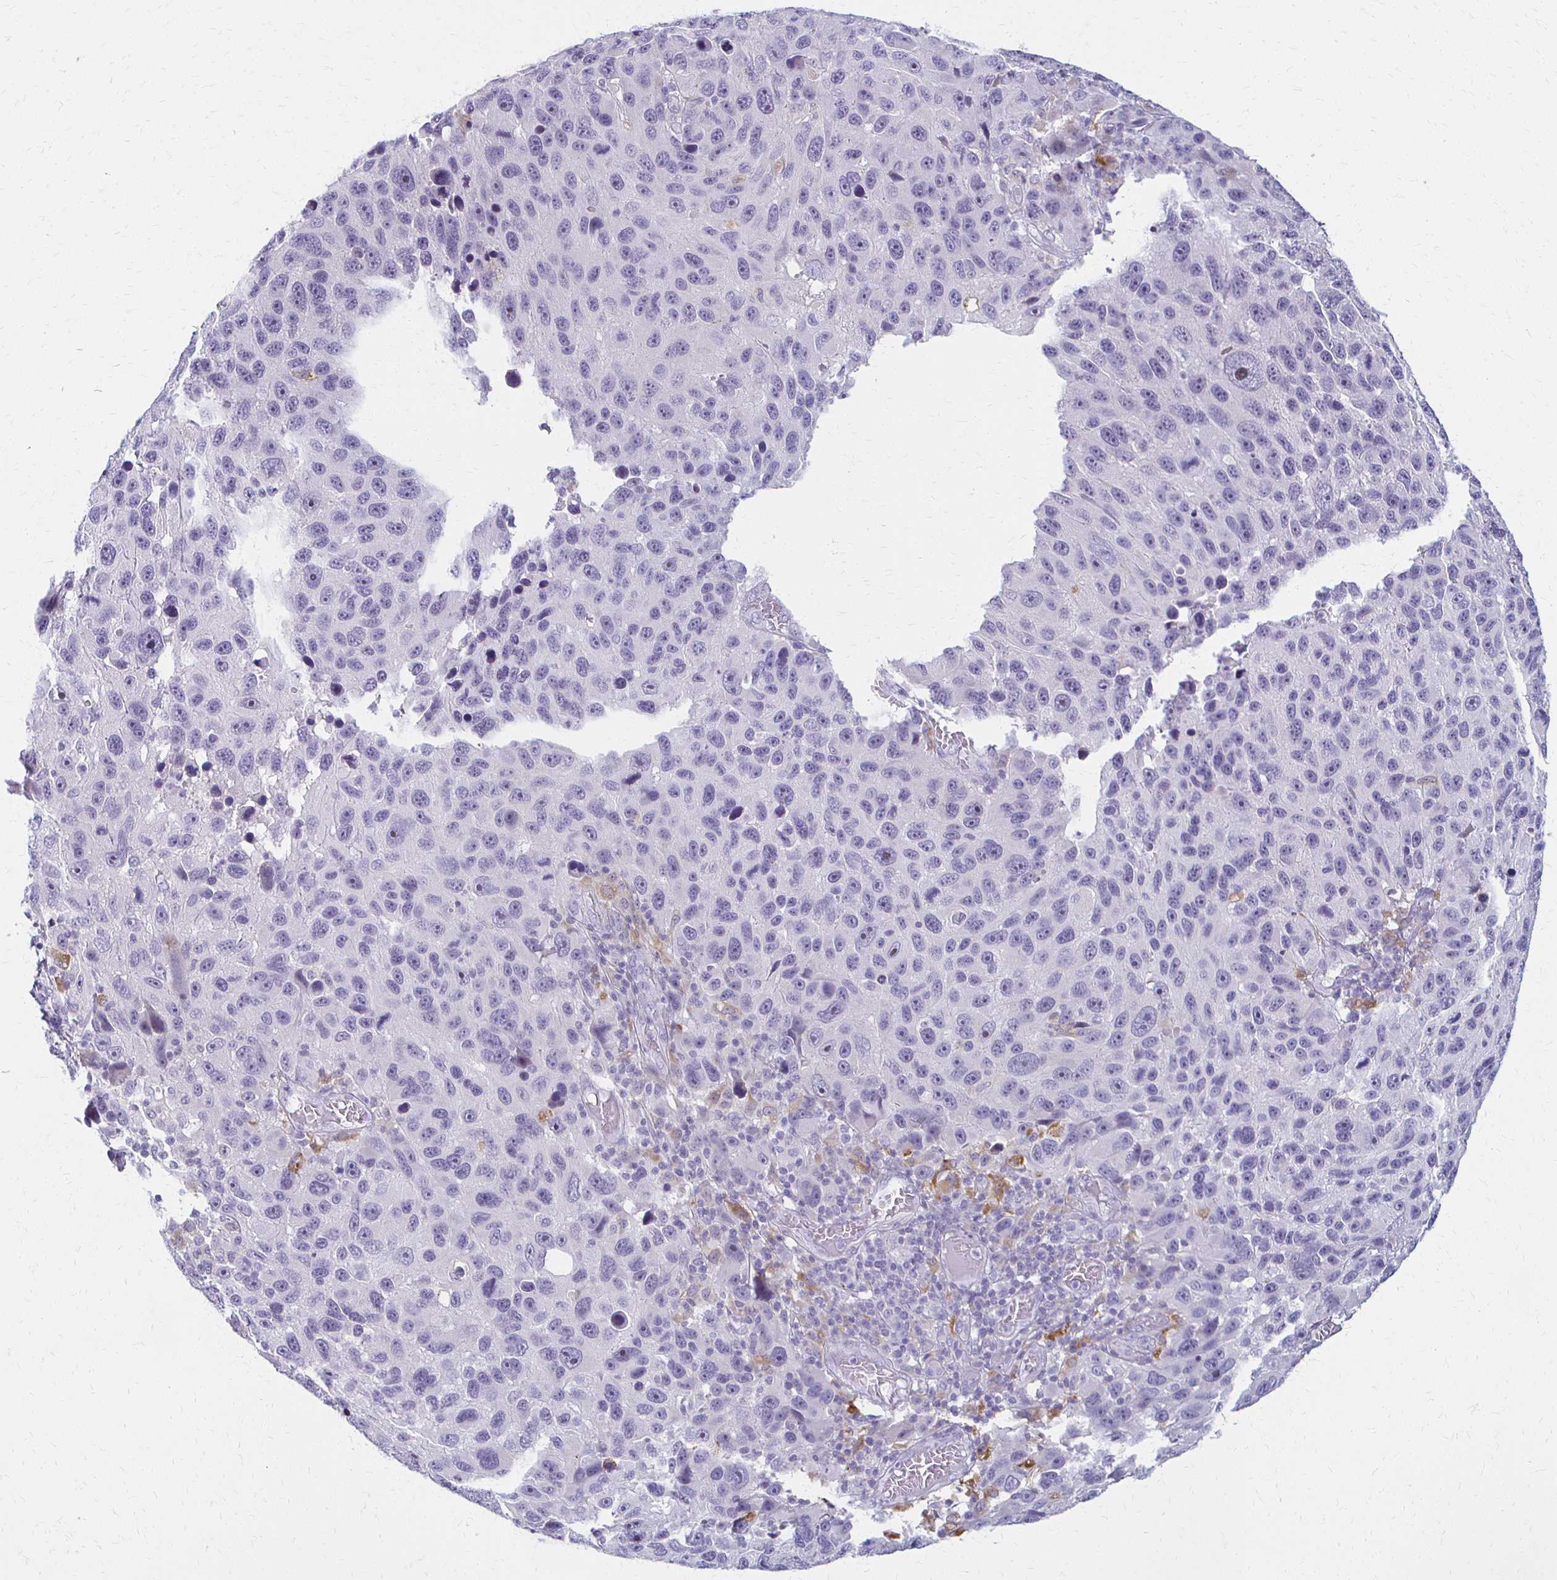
{"staining": {"intensity": "negative", "quantity": "none", "location": "none"}, "tissue": "melanoma", "cell_type": "Tumor cells", "image_type": "cancer", "snomed": [{"axis": "morphology", "description": "Malignant melanoma, NOS"}, {"axis": "topography", "description": "Skin"}], "caption": "The histopathology image demonstrates no staining of tumor cells in malignant melanoma.", "gene": "ACP5", "patient": {"sex": "male", "age": 53}}